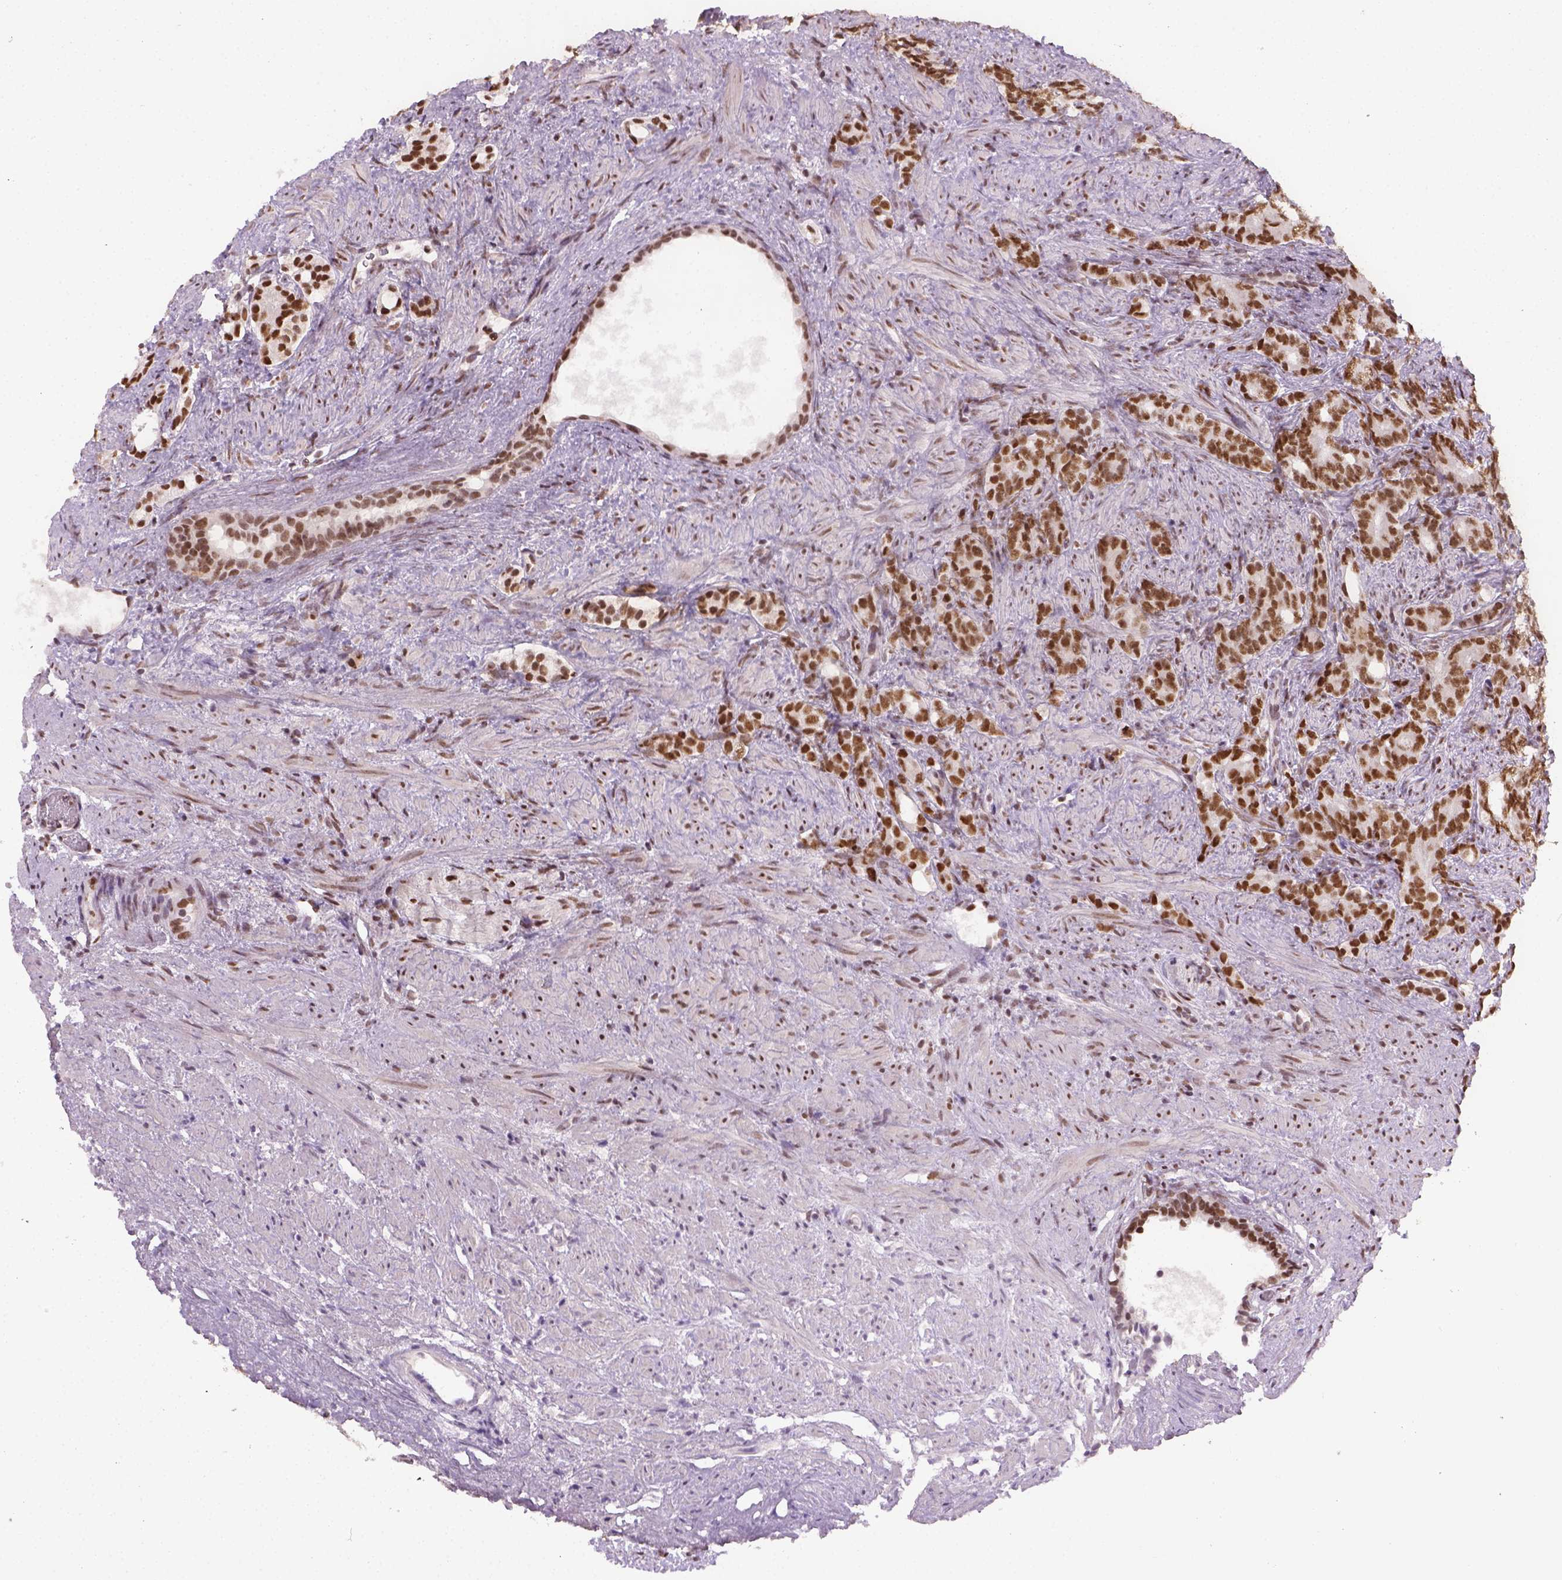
{"staining": {"intensity": "strong", "quantity": ">75%", "location": "nuclear"}, "tissue": "prostate cancer", "cell_type": "Tumor cells", "image_type": "cancer", "snomed": [{"axis": "morphology", "description": "Adenocarcinoma, High grade"}, {"axis": "topography", "description": "Prostate"}], "caption": "High-grade adenocarcinoma (prostate) was stained to show a protein in brown. There is high levels of strong nuclear positivity in approximately >75% of tumor cells. The staining was performed using DAB to visualize the protein expression in brown, while the nuclei were stained in blue with hematoxylin (Magnification: 20x).", "gene": "FANCE", "patient": {"sex": "male", "age": 84}}